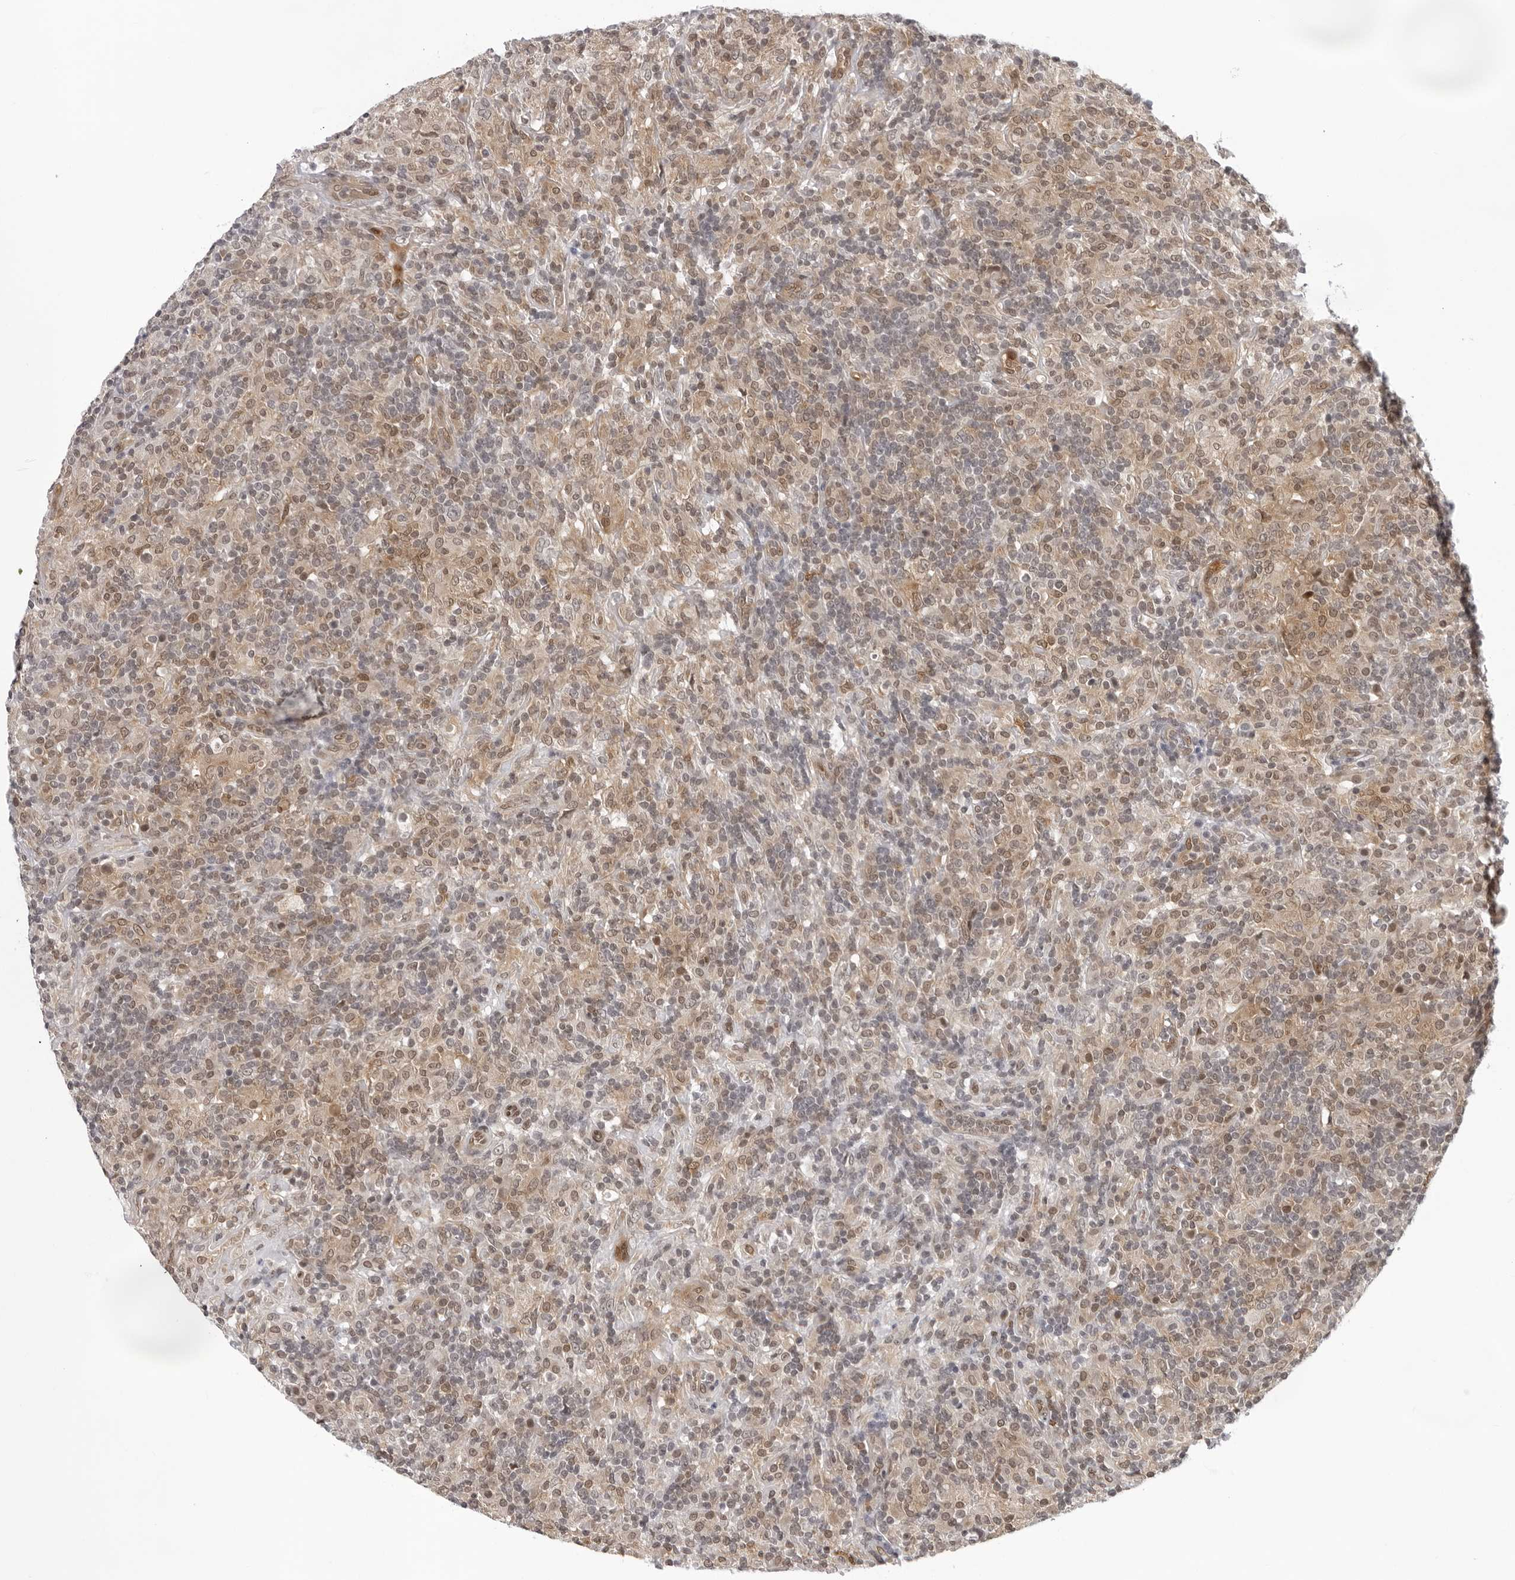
{"staining": {"intensity": "weak", "quantity": "25%-75%", "location": "cytoplasmic/membranous,nuclear"}, "tissue": "lymphoma", "cell_type": "Tumor cells", "image_type": "cancer", "snomed": [{"axis": "morphology", "description": "Hodgkin's disease, NOS"}, {"axis": "topography", "description": "Lymph node"}], "caption": "Hodgkin's disease stained for a protein exhibits weak cytoplasmic/membranous and nuclear positivity in tumor cells. The staining is performed using DAB (3,3'-diaminobenzidine) brown chromogen to label protein expression. The nuclei are counter-stained blue using hematoxylin.", "gene": "CASP7", "patient": {"sex": "male", "age": 70}}